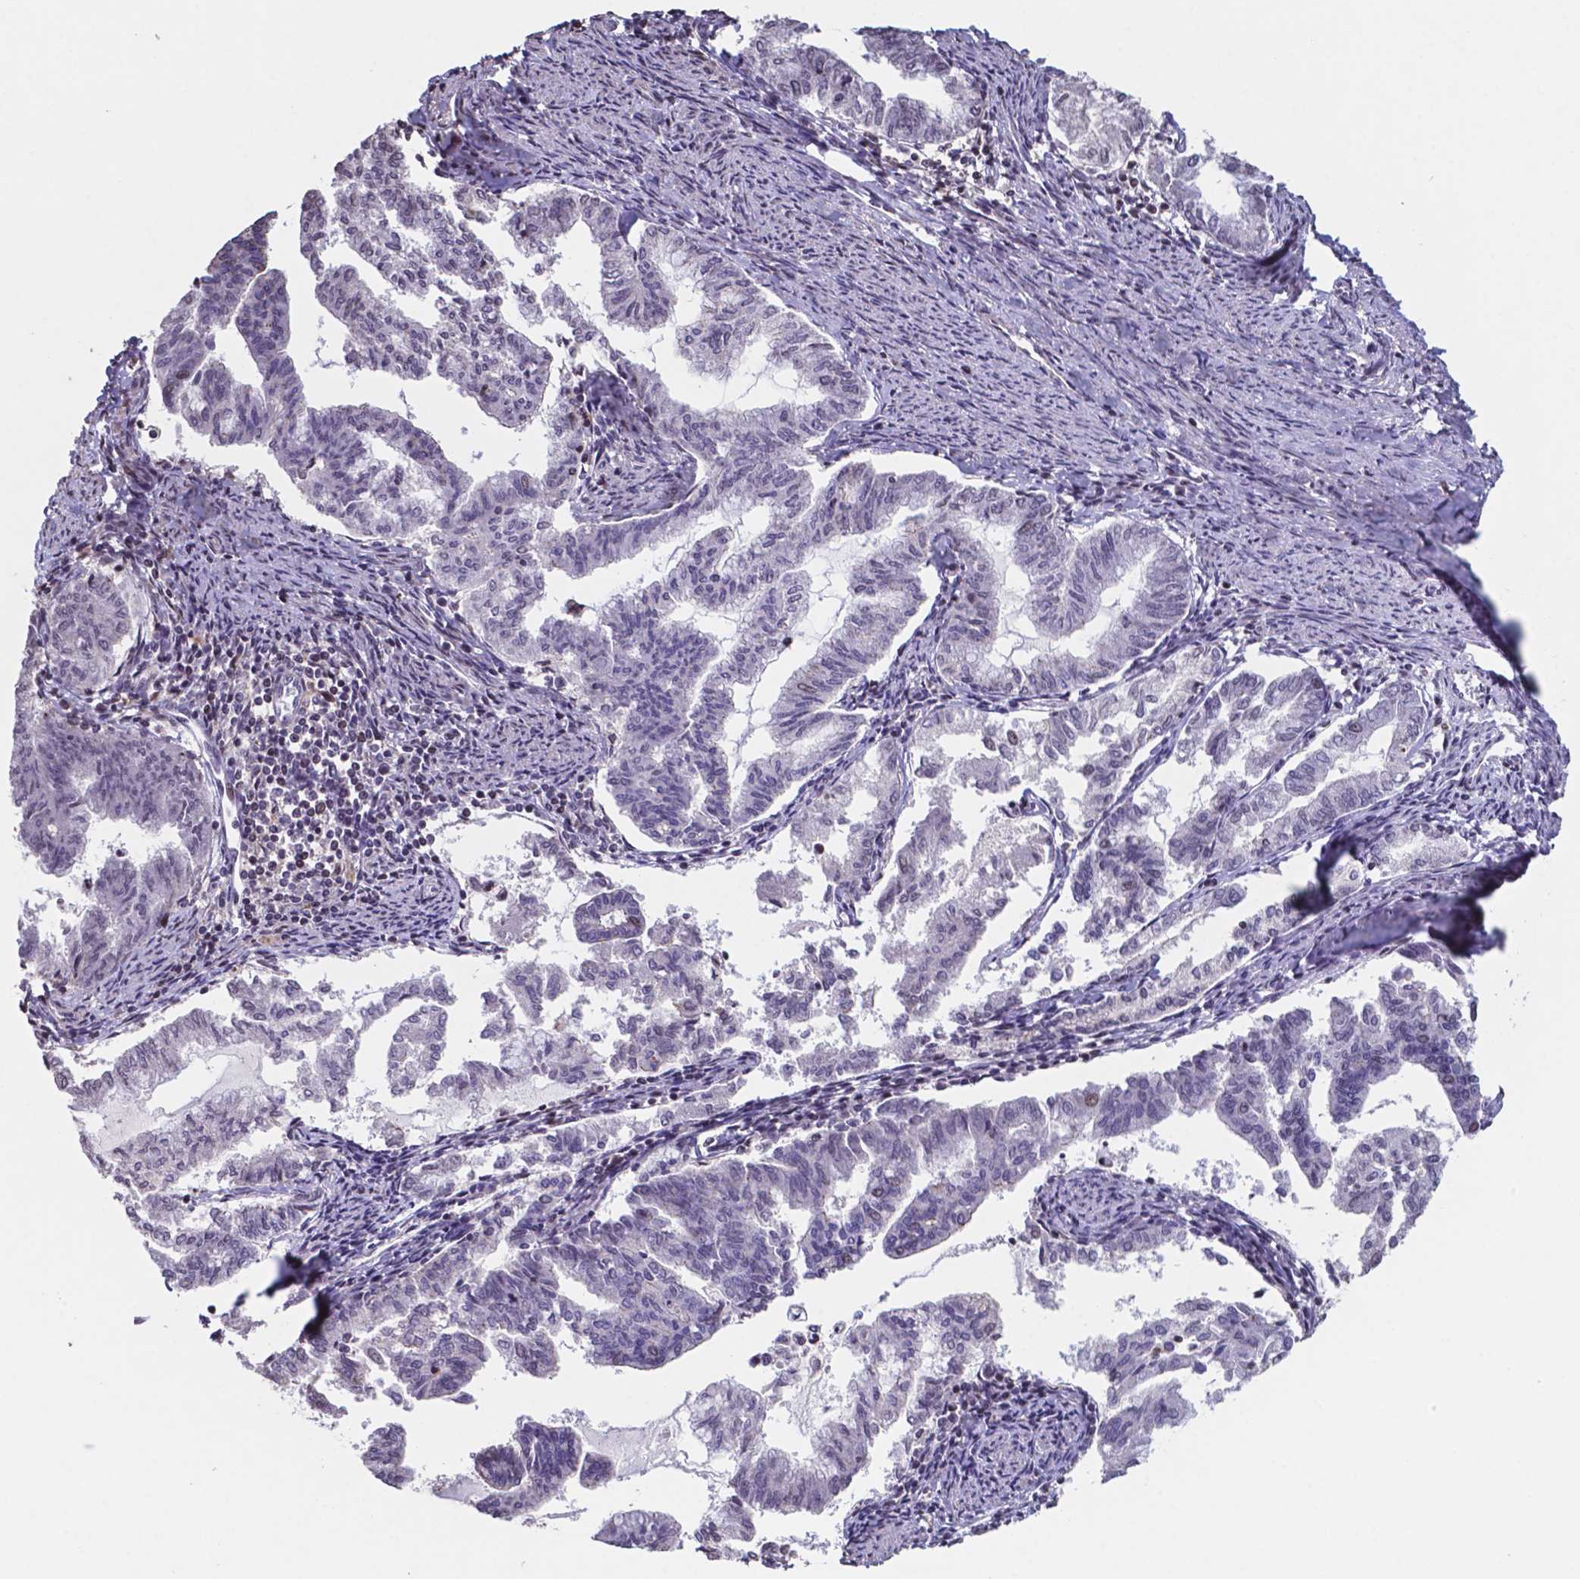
{"staining": {"intensity": "negative", "quantity": "none", "location": "none"}, "tissue": "endometrial cancer", "cell_type": "Tumor cells", "image_type": "cancer", "snomed": [{"axis": "morphology", "description": "Adenocarcinoma, NOS"}, {"axis": "topography", "description": "Endometrium"}], "caption": "This is an IHC image of endometrial cancer. There is no positivity in tumor cells.", "gene": "MLC1", "patient": {"sex": "female", "age": 79}}